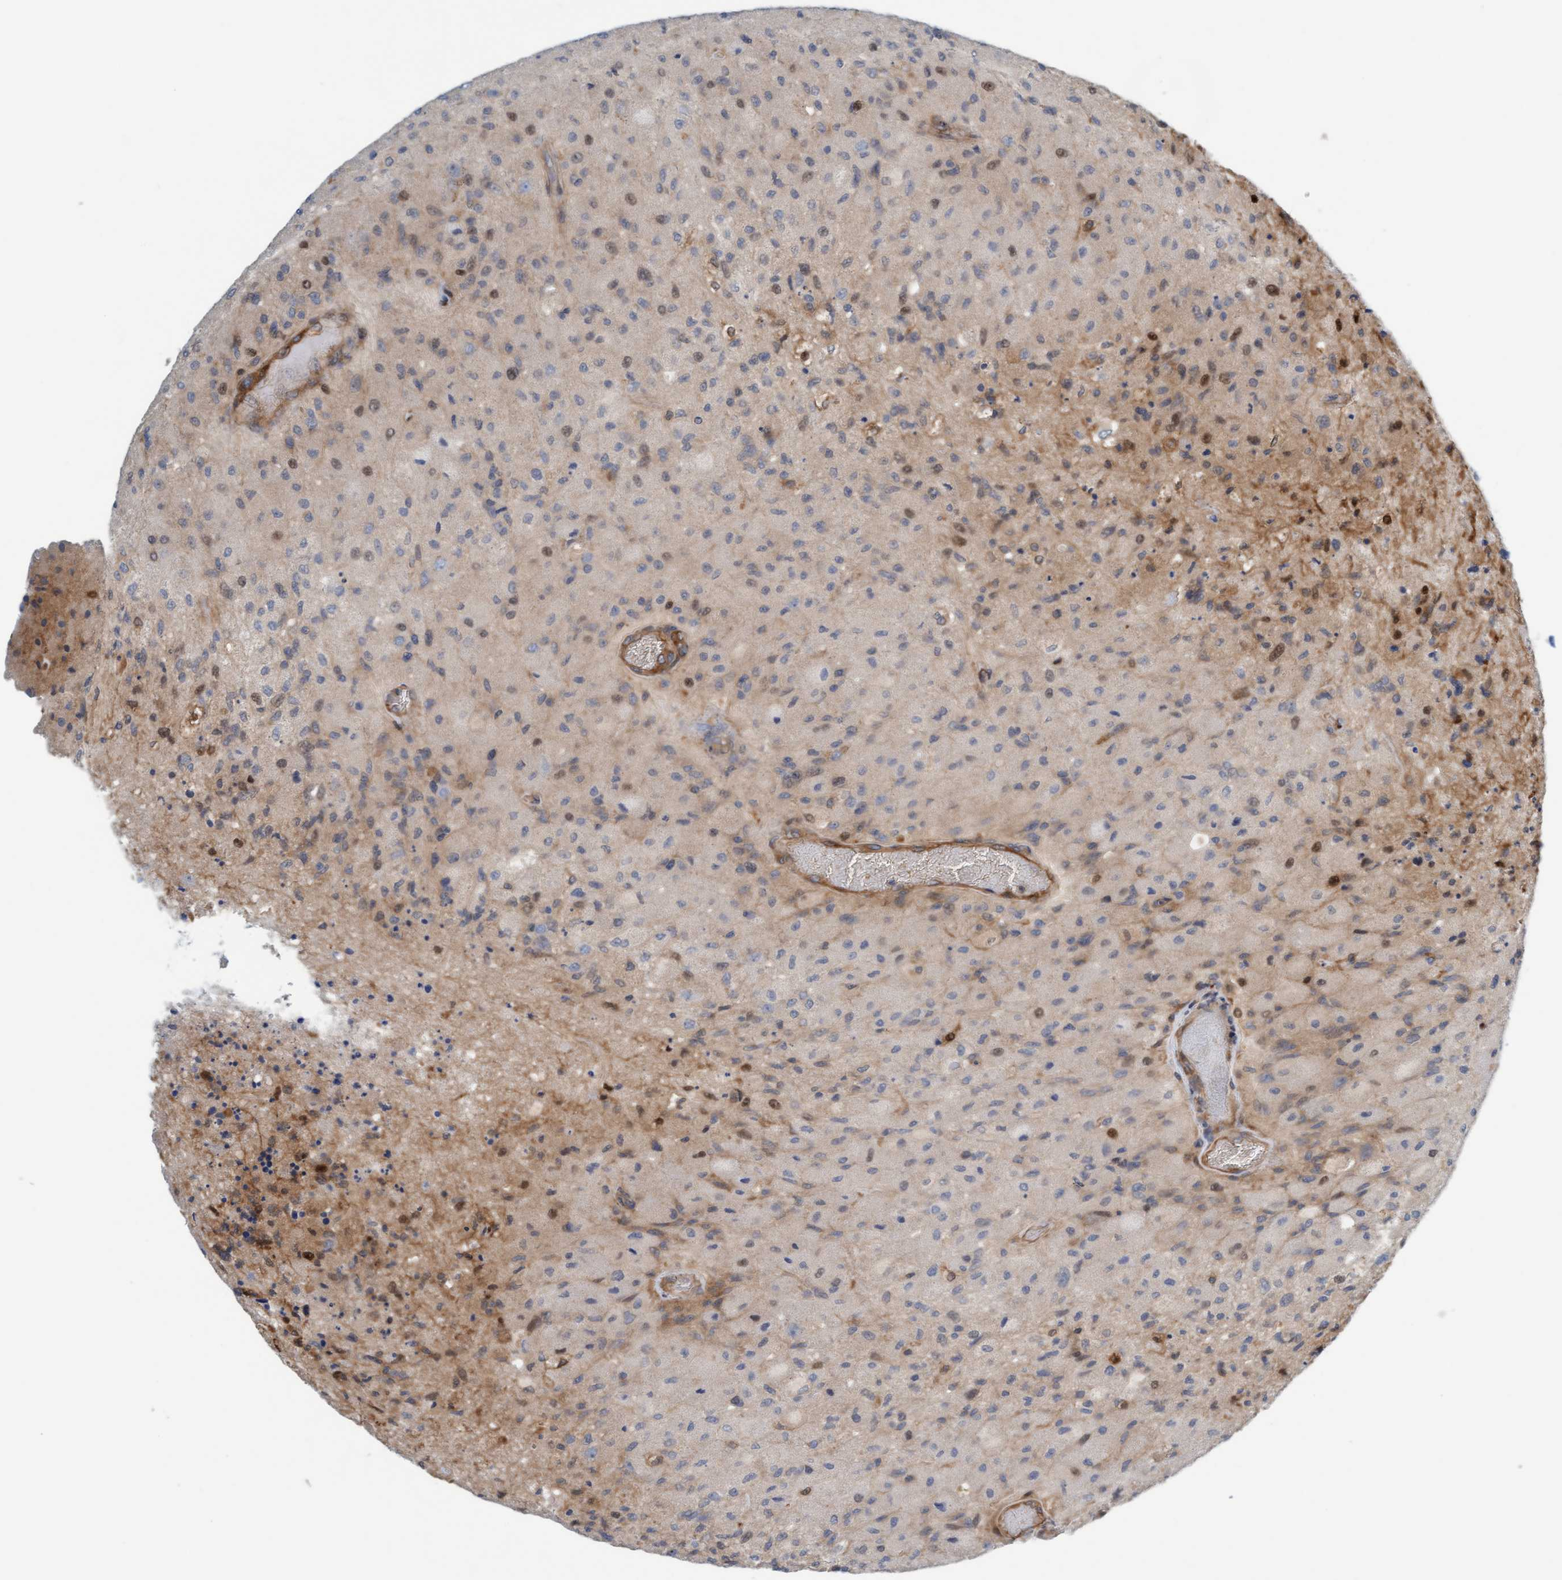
{"staining": {"intensity": "weak", "quantity": "<25%", "location": "cytoplasmic/membranous,nuclear"}, "tissue": "glioma", "cell_type": "Tumor cells", "image_type": "cancer", "snomed": [{"axis": "morphology", "description": "Normal tissue, NOS"}, {"axis": "morphology", "description": "Glioma, malignant, High grade"}, {"axis": "topography", "description": "Cerebral cortex"}], "caption": "The histopathology image shows no significant positivity in tumor cells of glioma. (DAB (3,3'-diaminobenzidine) IHC visualized using brightfield microscopy, high magnification).", "gene": "EIF4EBP1", "patient": {"sex": "male", "age": 77}}